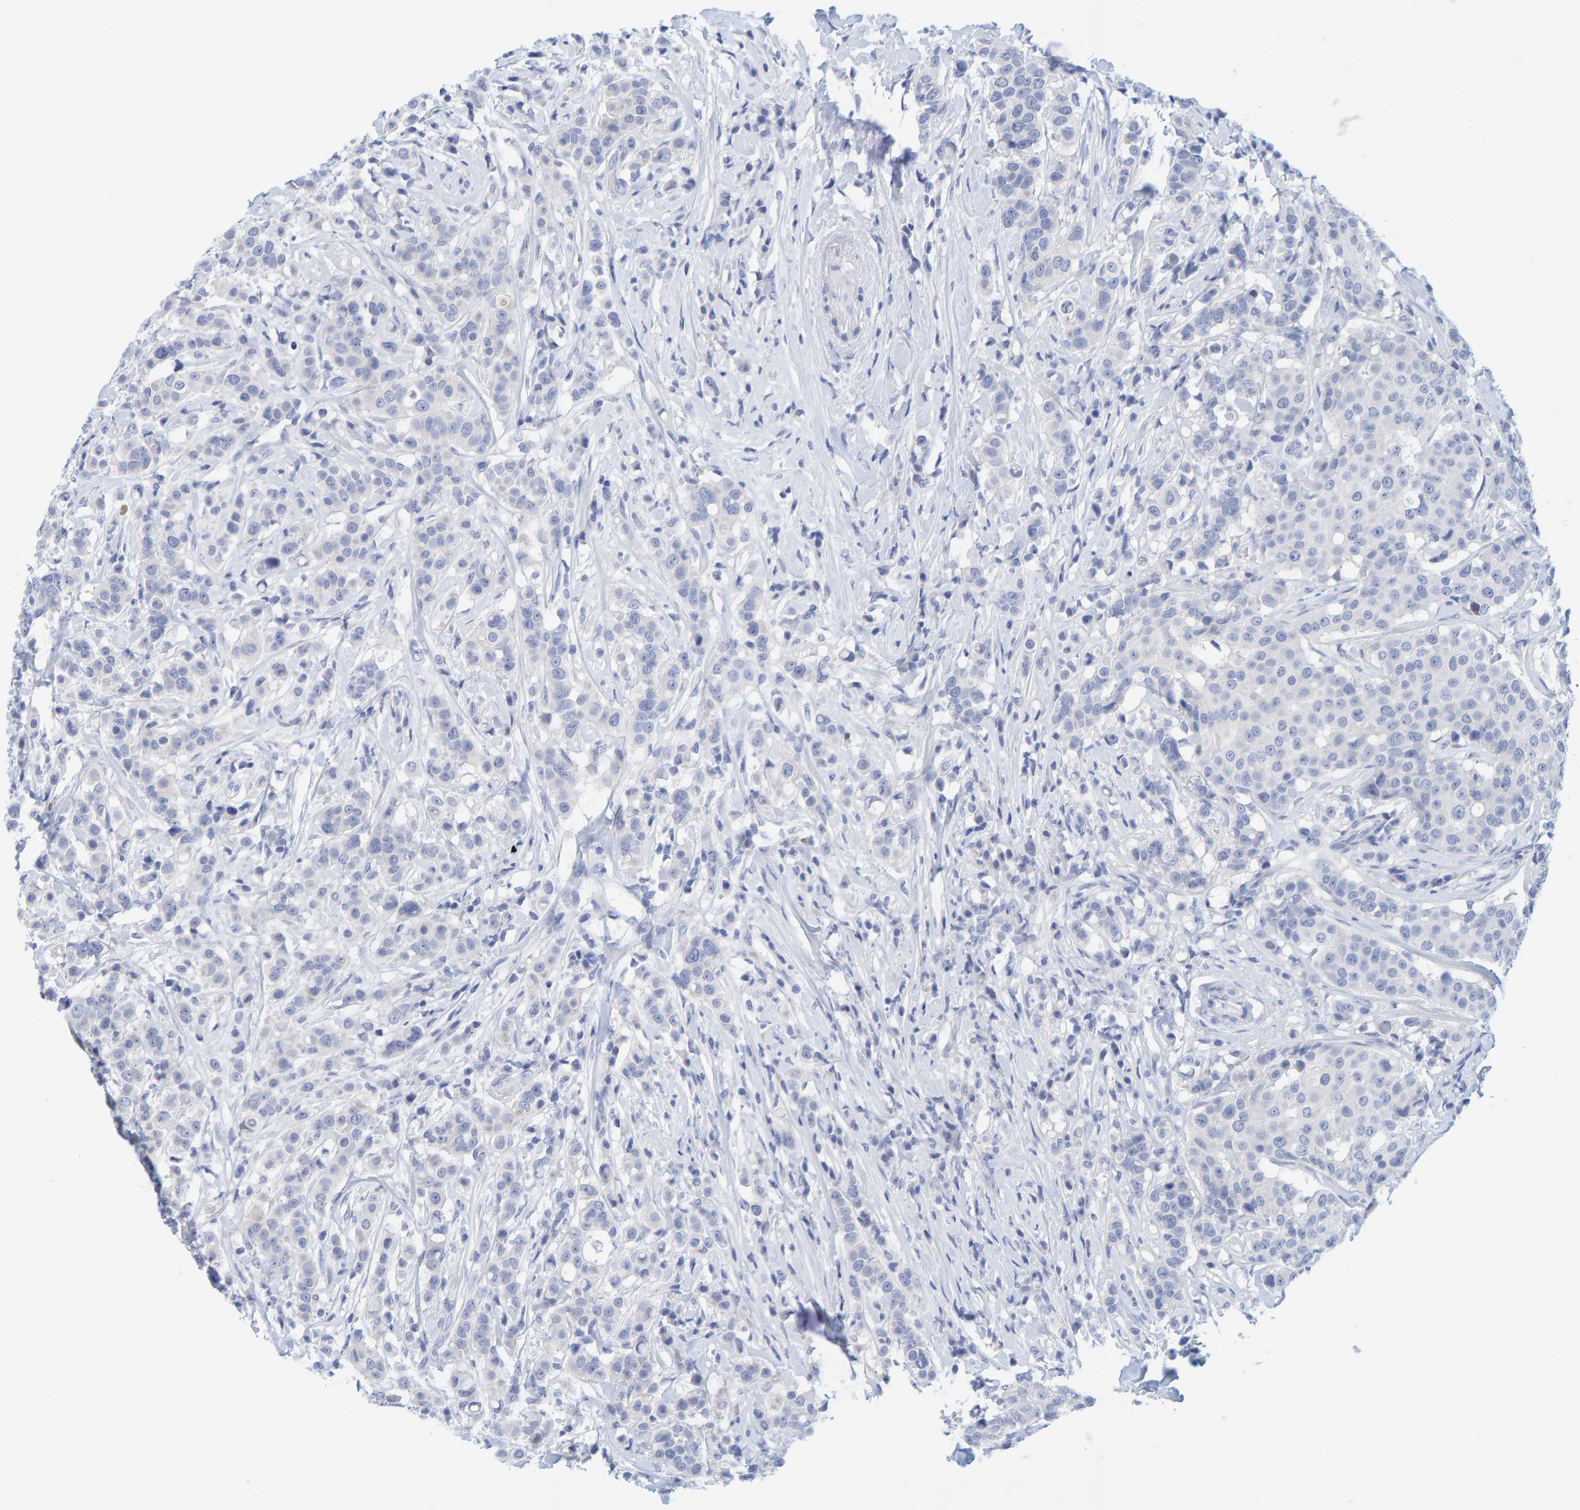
{"staining": {"intensity": "negative", "quantity": "none", "location": "none"}, "tissue": "breast cancer", "cell_type": "Tumor cells", "image_type": "cancer", "snomed": [{"axis": "morphology", "description": "Duct carcinoma"}, {"axis": "topography", "description": "Breast"}], "caption": "DAB (3,3'-diaminobenzidine) immunohistochemical staining of human breast cancer shows no significant positivity in tumor cells.", "gene": "KLHL11", "patient": {"sex": "female", "age": 27}}